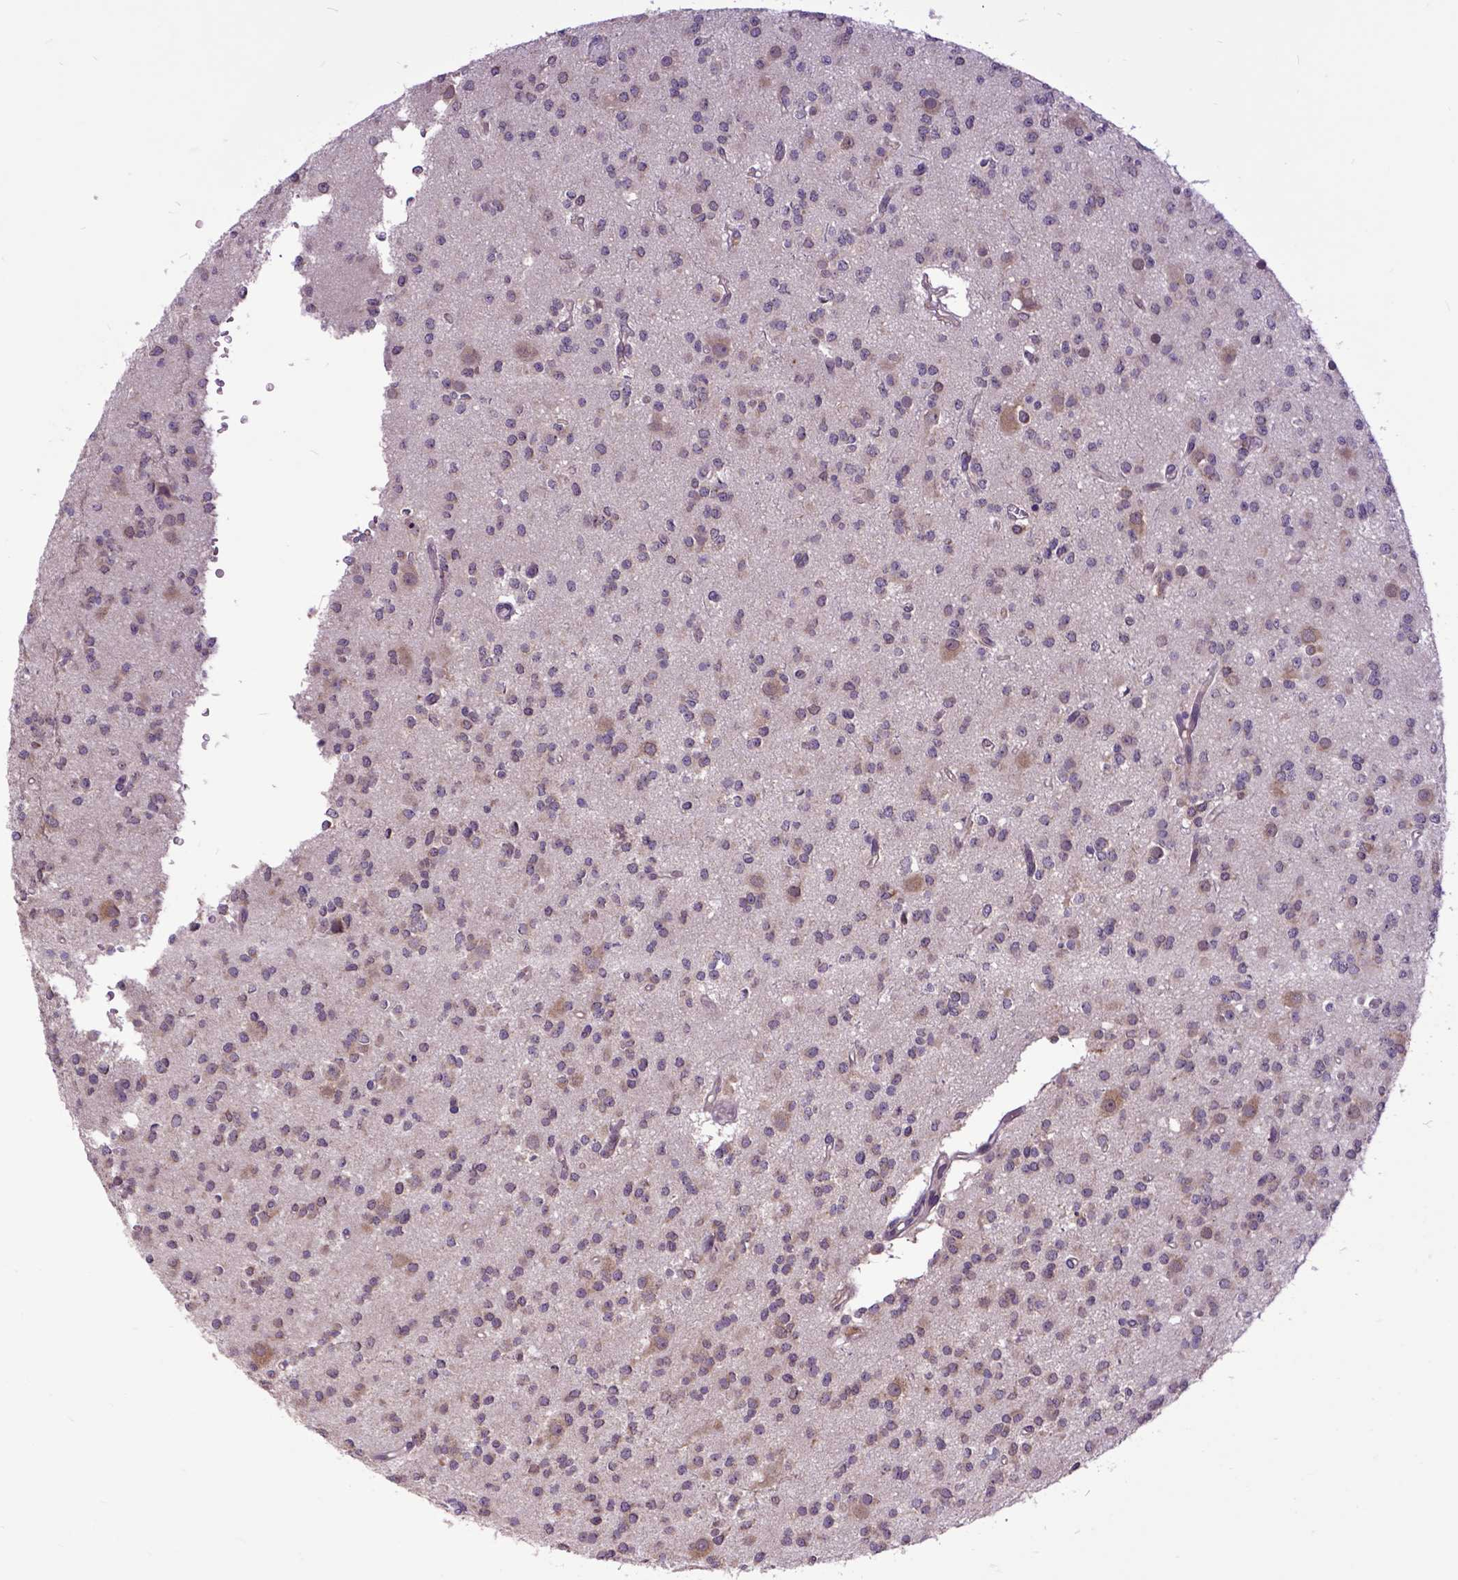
{"staining": {"intensity": "weak", "quantity": "25%-75%", "location": "cytoplasmic/membranous"}, "tissue": "glioma", "cell_type": "Tumor cells", "image_type": "cancer", "snomed": [{"axis": "morphology", "description": "Glioma, malignant, Low grade"}, {"axis": "topography", "description": "Brain"}], "caption": "The histopathology image displays immunohistochemical staining of malignant glioma (low-grade). There is weak cytoplasmic/membranous expression is present in approximately 25%-75% of tumor cells.", "gene": "ARL1", "patient": {"sex": "male", "age": 27}}